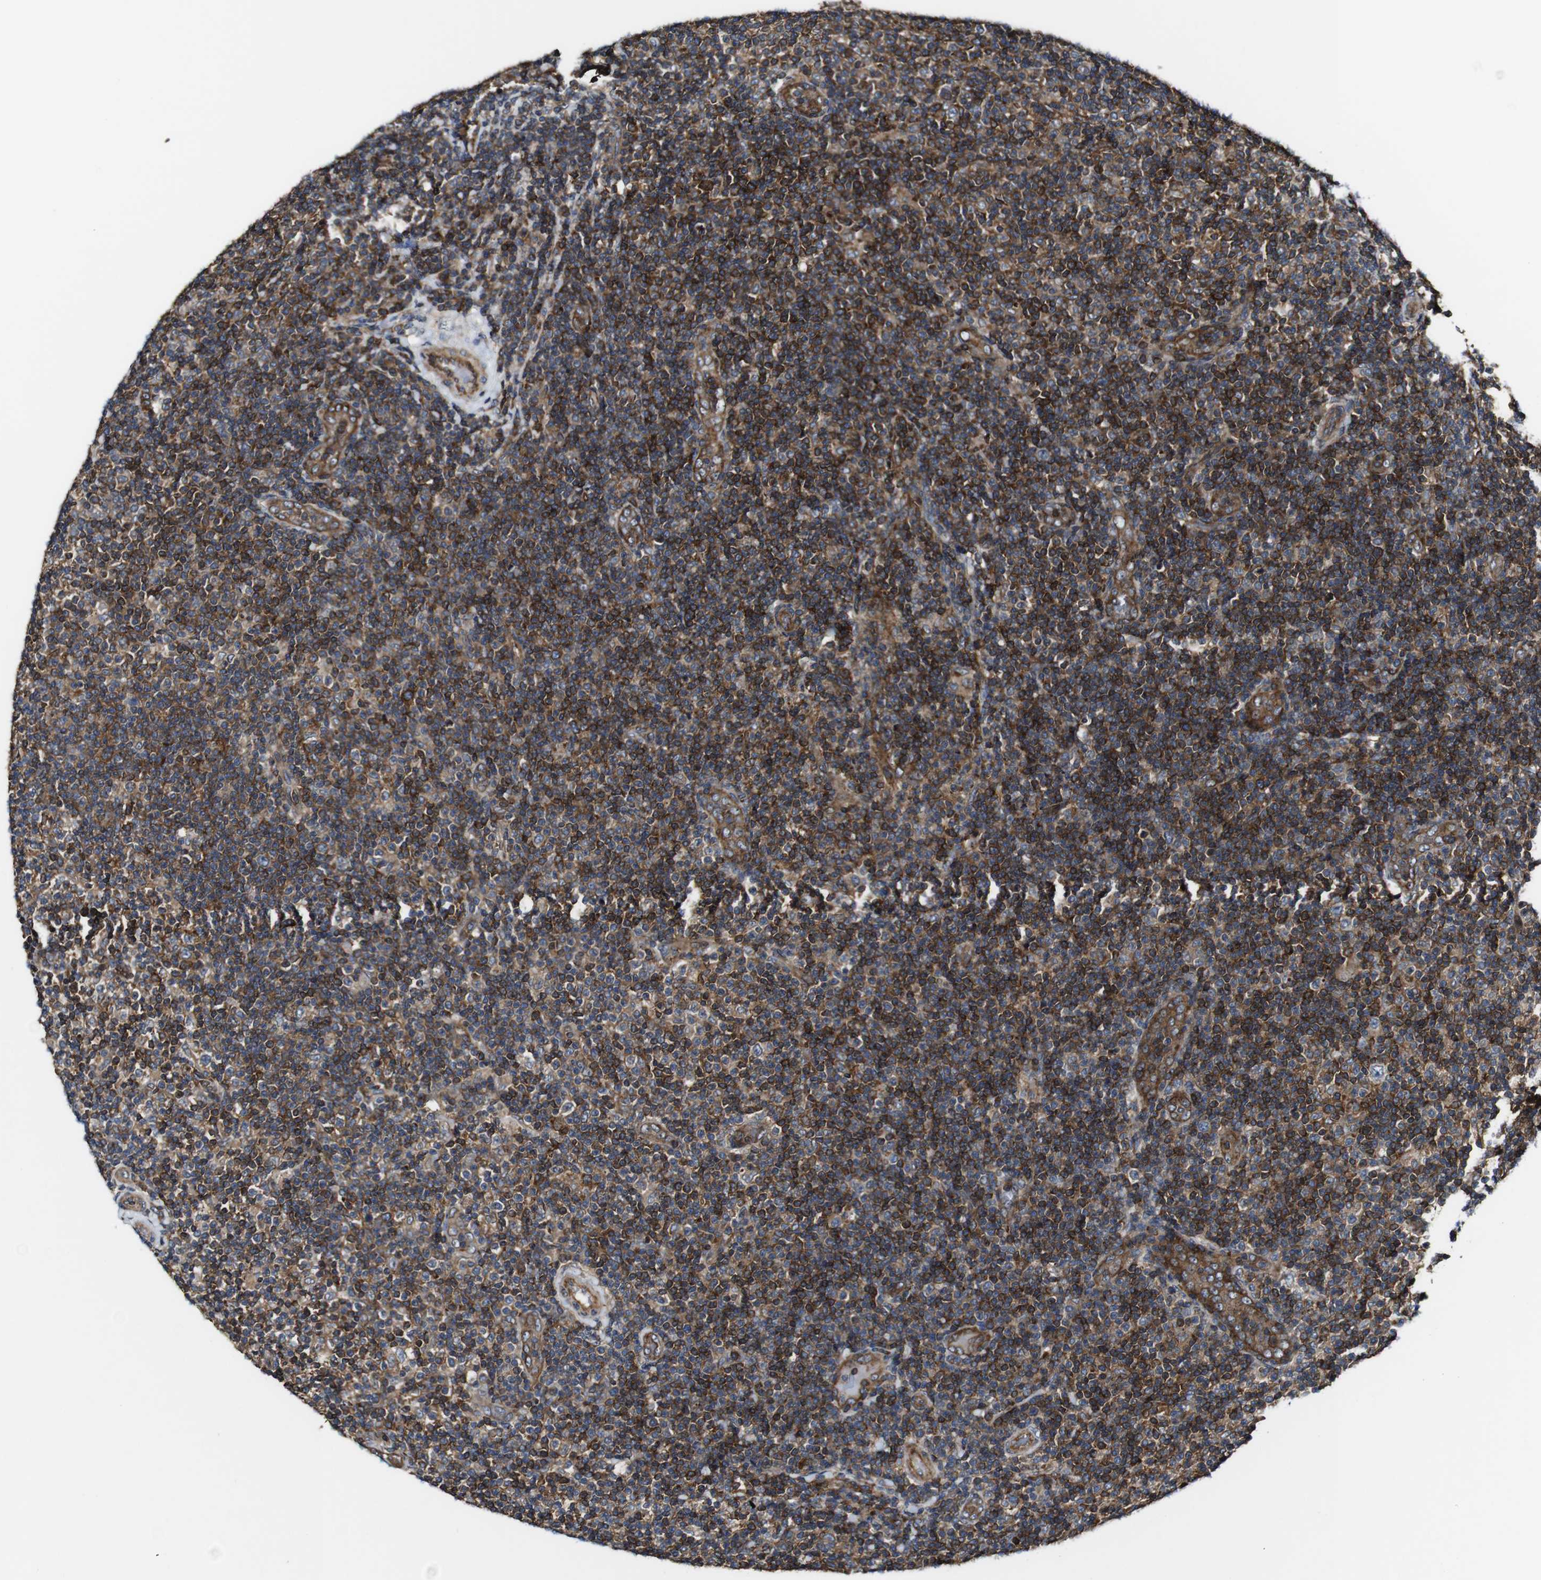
{"staining": {"intensity": "strong", "quantity": "25%-75%", "location": "cytoplasmic/membranous"}, "tissue": "lymphoma", "cell_type": "Tumor cells", "image_type": "cancer", "snomed": [{"axis": "morphology", "description": "Malignant lymphoma, non-Hodgkin's type, Low grade"}, {"axis": "topography", "description": "Lymph node"}], "caption": "Immunohistochemistry staining of lymphoma, which exhibits high levels of strong cytoplasmic/membranous positivity in about 25%-75% of tumor cells indicating strong cytoplasmic/membranous protein positivity. The staining was performed using DAB (3,3'-diaminobenzidine) (brown) for protein detection and nuclei were counterstained in hematoxylin (blue).", "gene": "TNIK", "patient": {"sex": "male", "age": 83}}